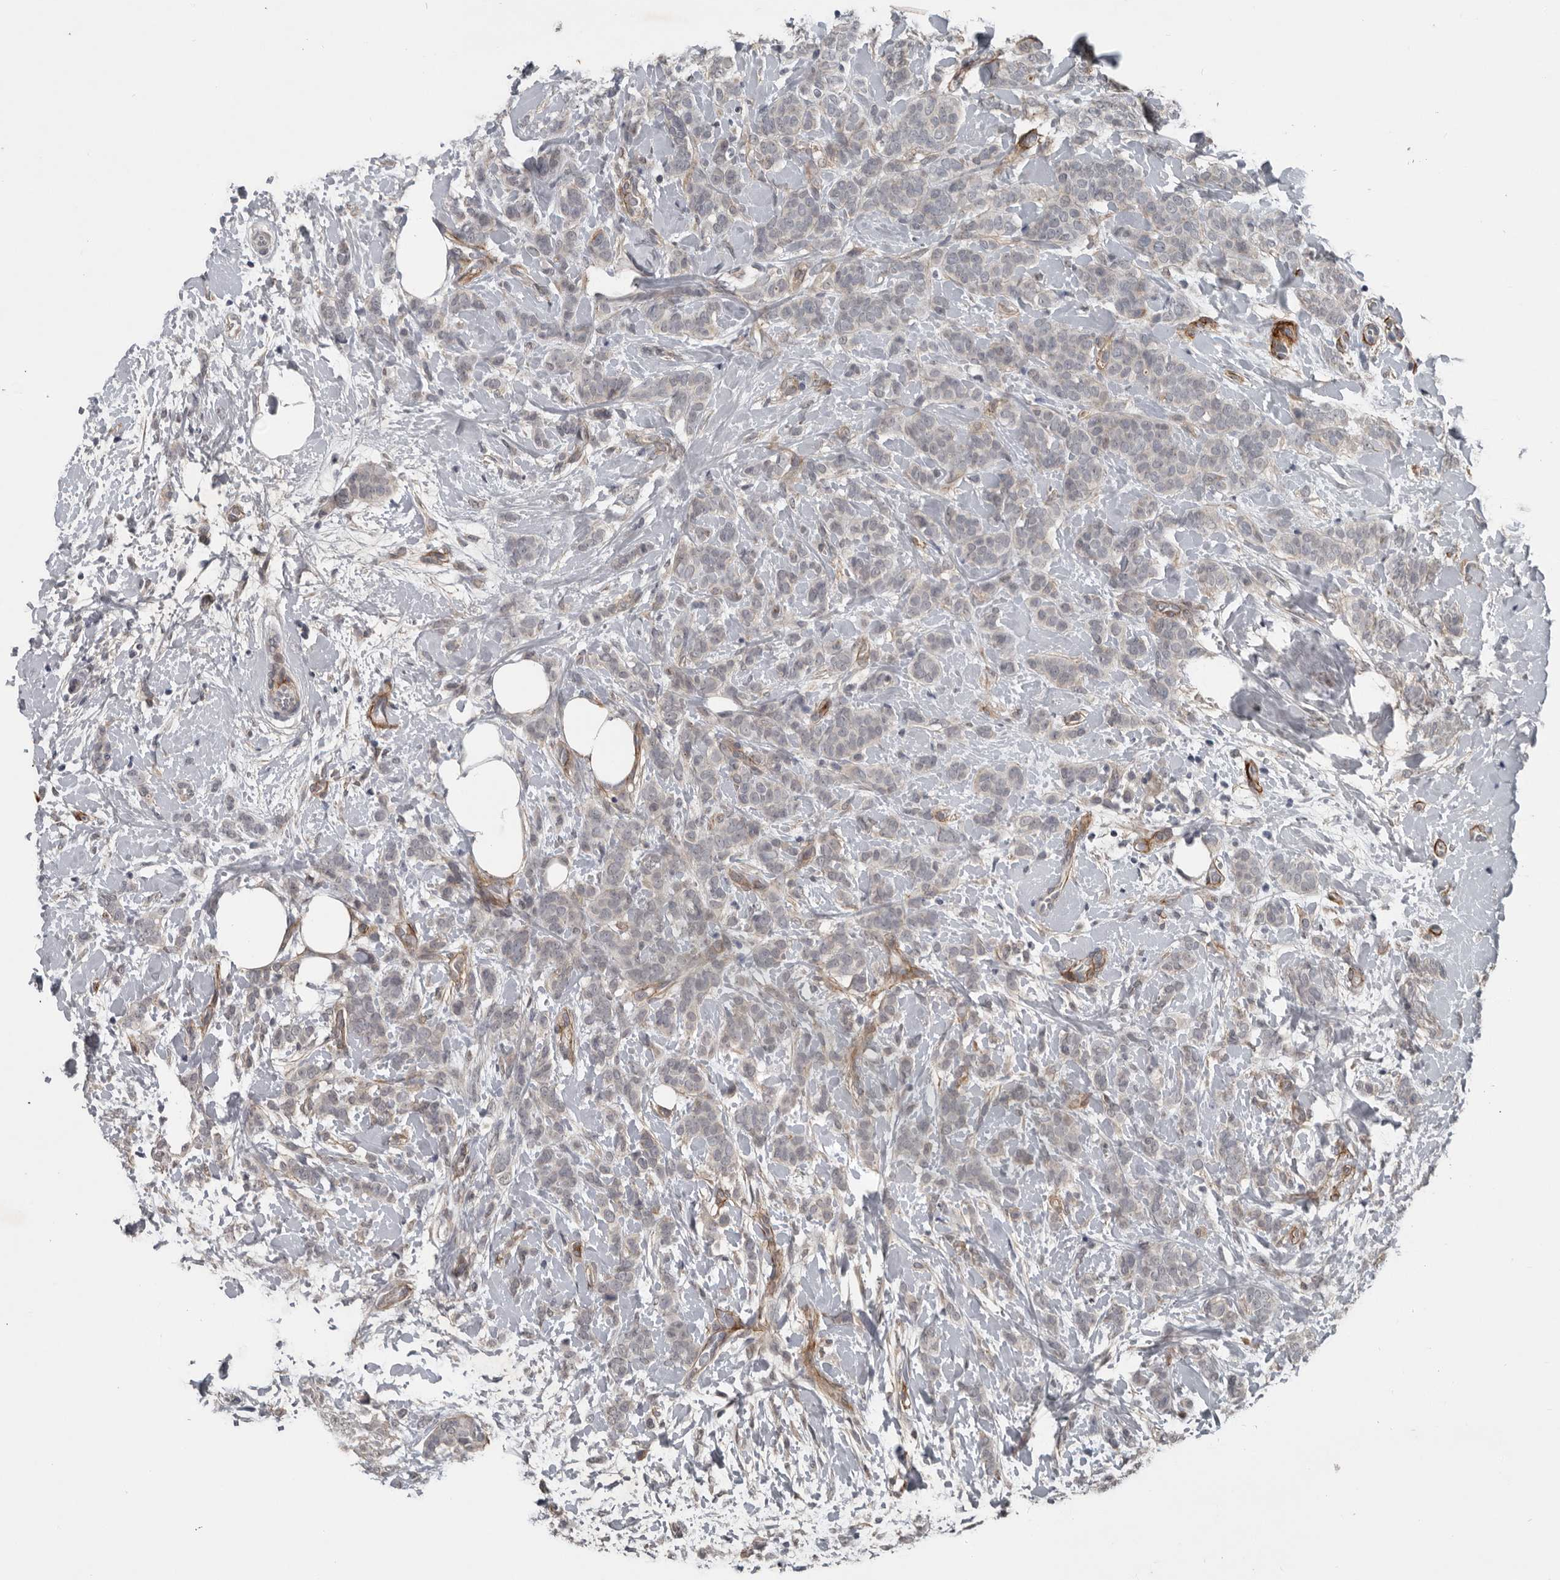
{"staining": {"intensity": "negative", "quantity": "none", "location": "none"}, "tissue": "breast cancer", "cell_type": "Tumor cells", "image_type": "cancer", "snomed": [{"axis": "morphology", "description": "Lobular carcinoma, in situ"}, {"axis": "morphology", "description": "Lobular carcinoma"}, {"axis": "topography", "description": "Breast"}], "caption": "A high-resolution photomicrograph shows immunohistochemistry (IHC) staining of breast cancer, which exhibits no significant staining in tumor cells.", "gene": "C1orf216", "patient": {"sex": "female", "age": 41}}